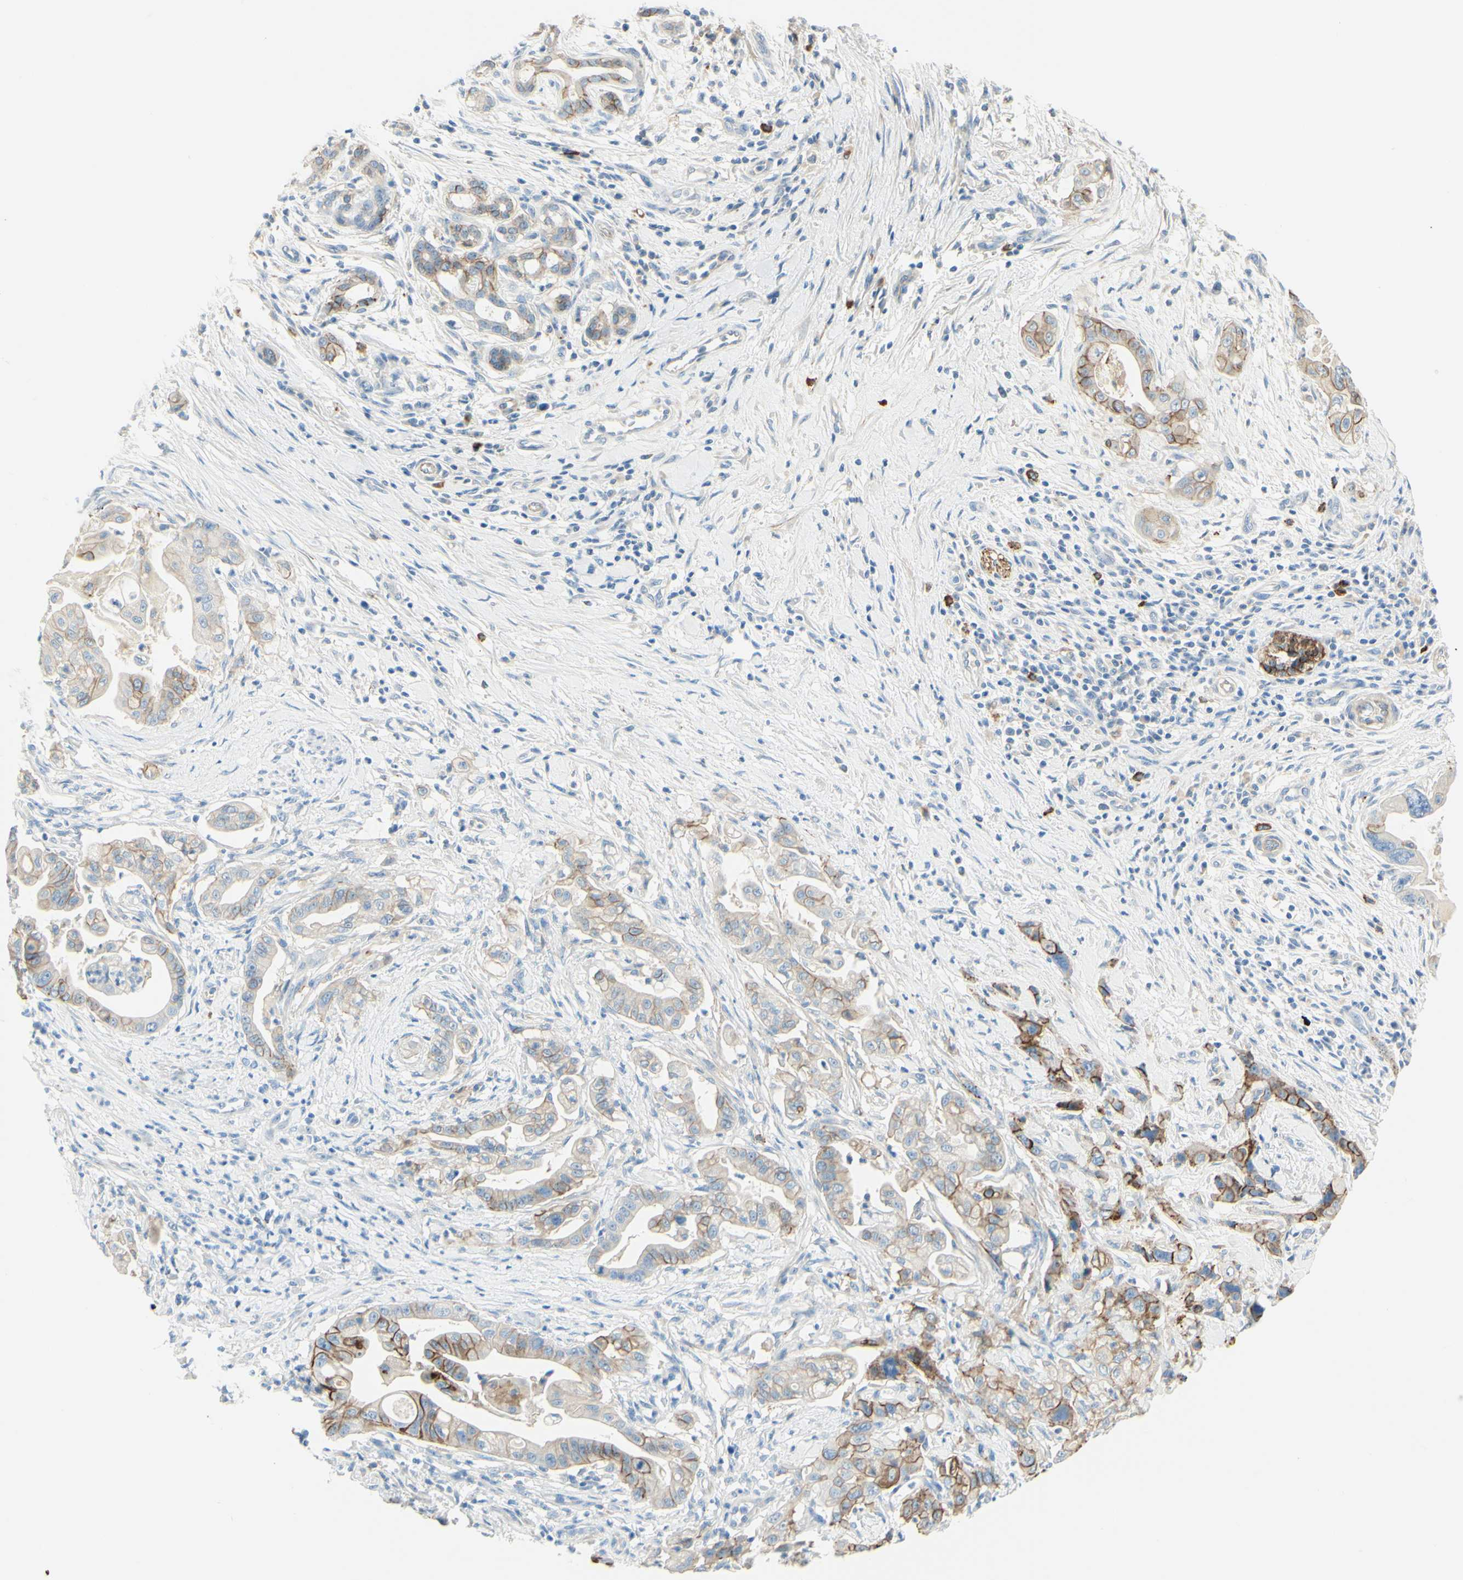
{"staining": {"intensity": "moderate", "quantity": ">75%", "location": "cytoplasmic/membranous"}, "tissue": "pancreatic cancer", "cell_type": "Tumor cells", "image_type": "cancer", "snomed": [{"axis": "morphology", "description": "Adenocarcinoma, NOS"}, {"axis": "topography", "description": "Pancreas"}], "caption": "Immunohistochemistry of human pancreatic cancer shows medium levels of moderate cytoplasmic/membranous staining in approximately >75% of tumor cells.", "gene": "ALCAM", "patient": {"sex": "female", "age": 75}}